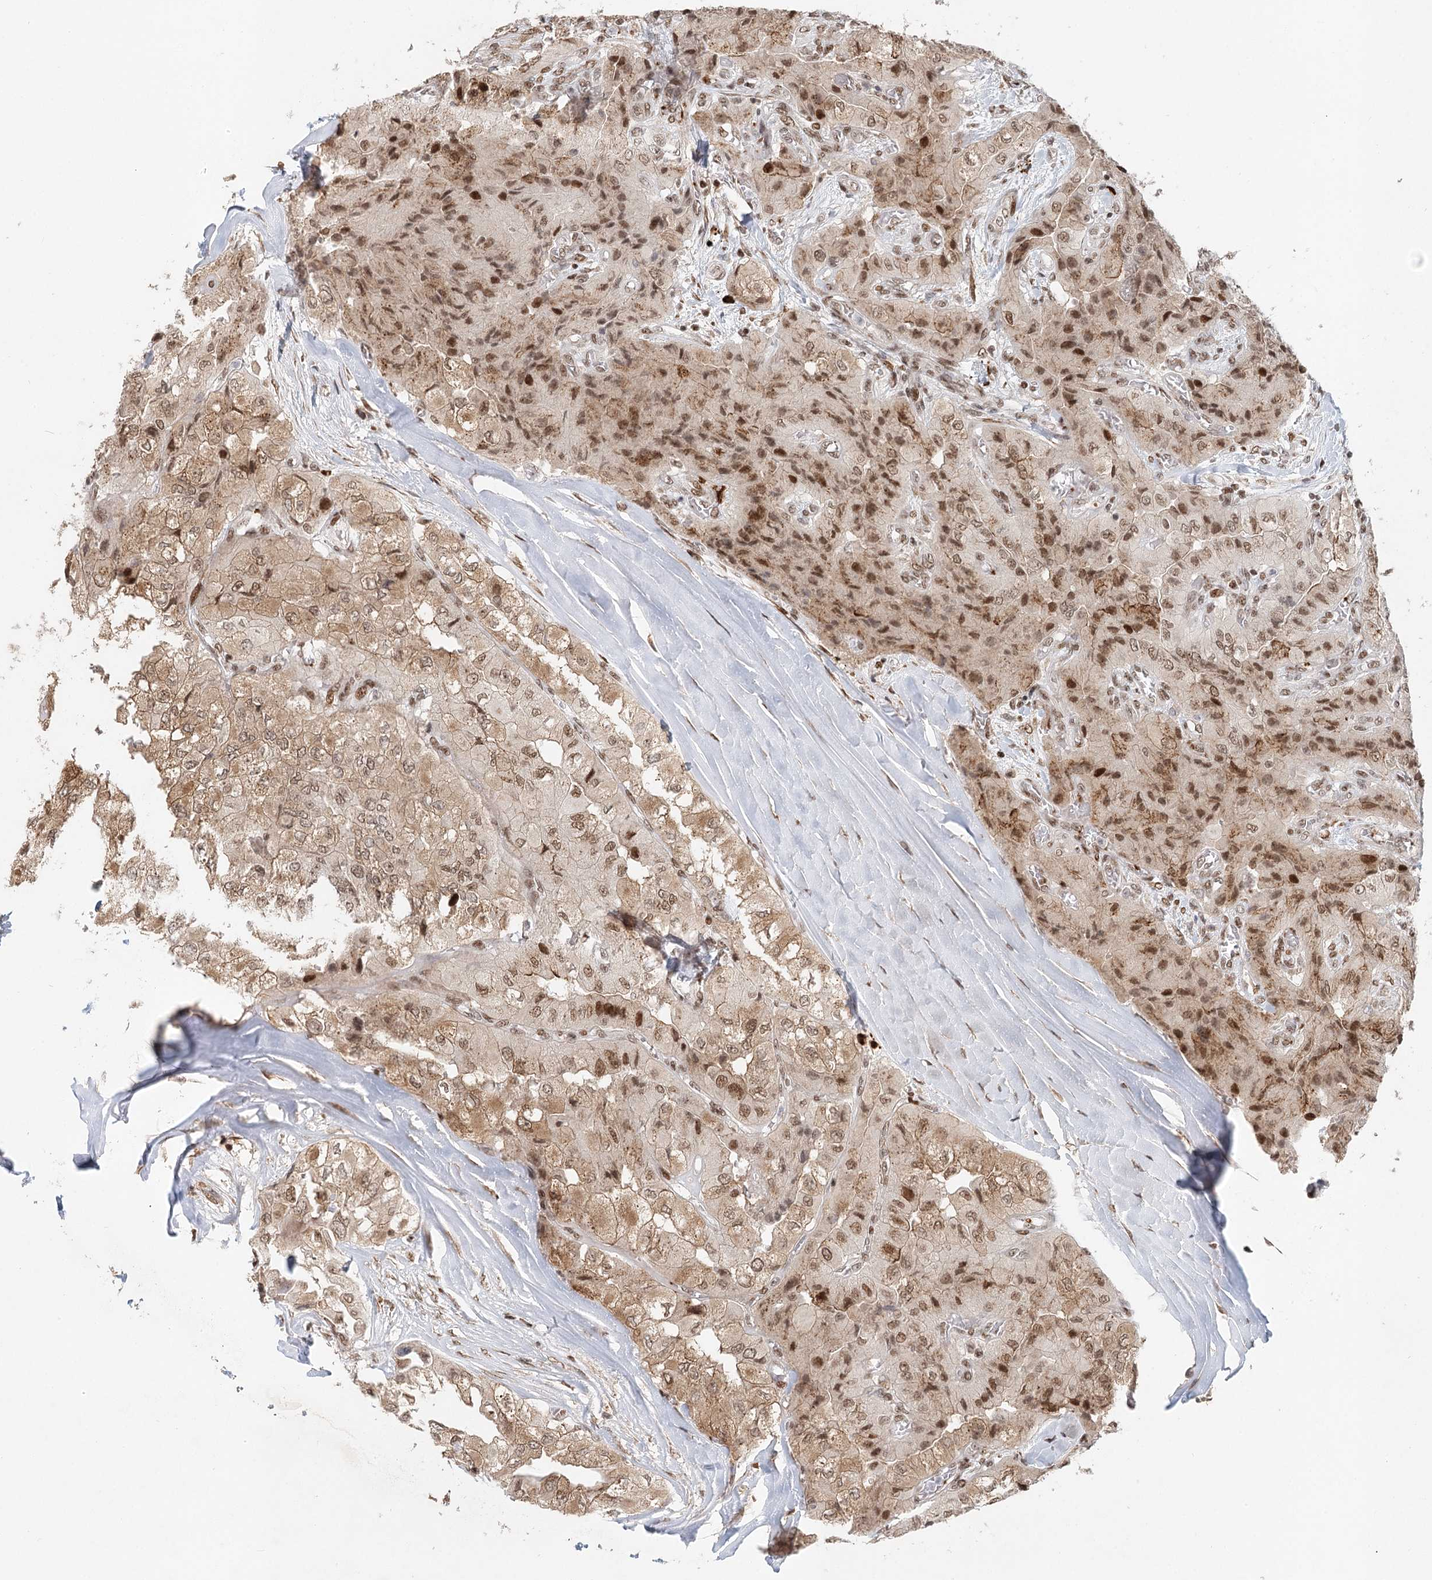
{"staining": {"intensity": "moderate", "quantity": ">75%", "location": "nuclear"}, "tissue": "thyroid cancer", "cell_type": "Tumor cells", "image_type": "cancer", "snomed": [{"axis": "morphology", "description": "Papillary adenocarcinoma, NOS"}, {"axis": "topography", "description": "Thyroid gland"}], "caption": "Protein staining demonstrates moderate nuclear expression in about >75% of tumor cells in thyroid cancer (papillary adenocarcinoma).", "gene": "BNIP5", "patient": {"sex": "female", "age": 59}}